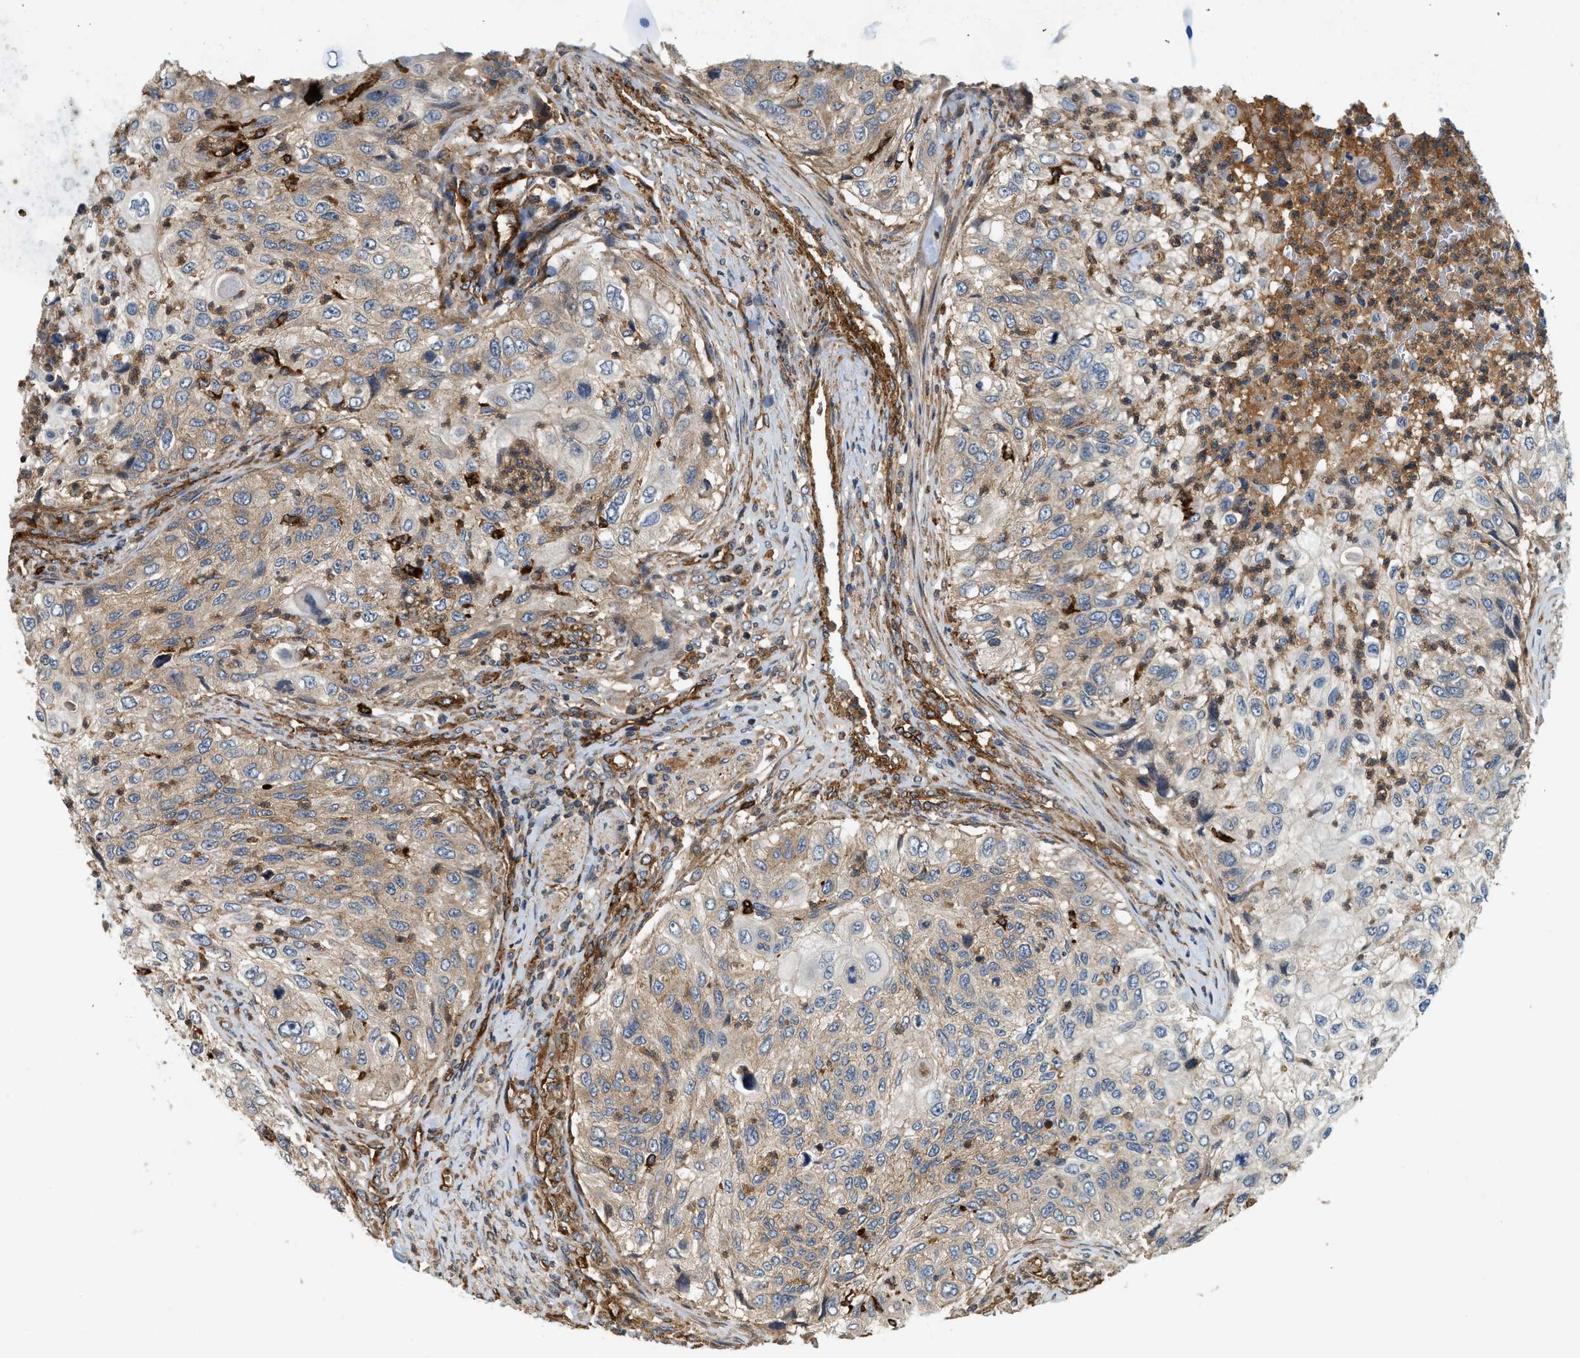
{"staining": {"intensity": "weak", "quantity": "25%-75%", "location": "cytoplasmic/membranous"}, "tissue": "urothelial cancer", "cell_type": "Tumor cells", "image_type": "cancer", "snomed": [{"axis": "morphology", "description": "Urothelial carcinoma, High grade"}, {"axis": "topography", "description": "Urinary bladder"}], "caption": "Brown immunohistochemical staining in high-grade urothelial carcinoma exhibits weak cytoplasmic/membranous positivity in about 25%-75% of tumor cells.", "gene": "HIP1", "patient": {"sex": "male", "age": 35}}